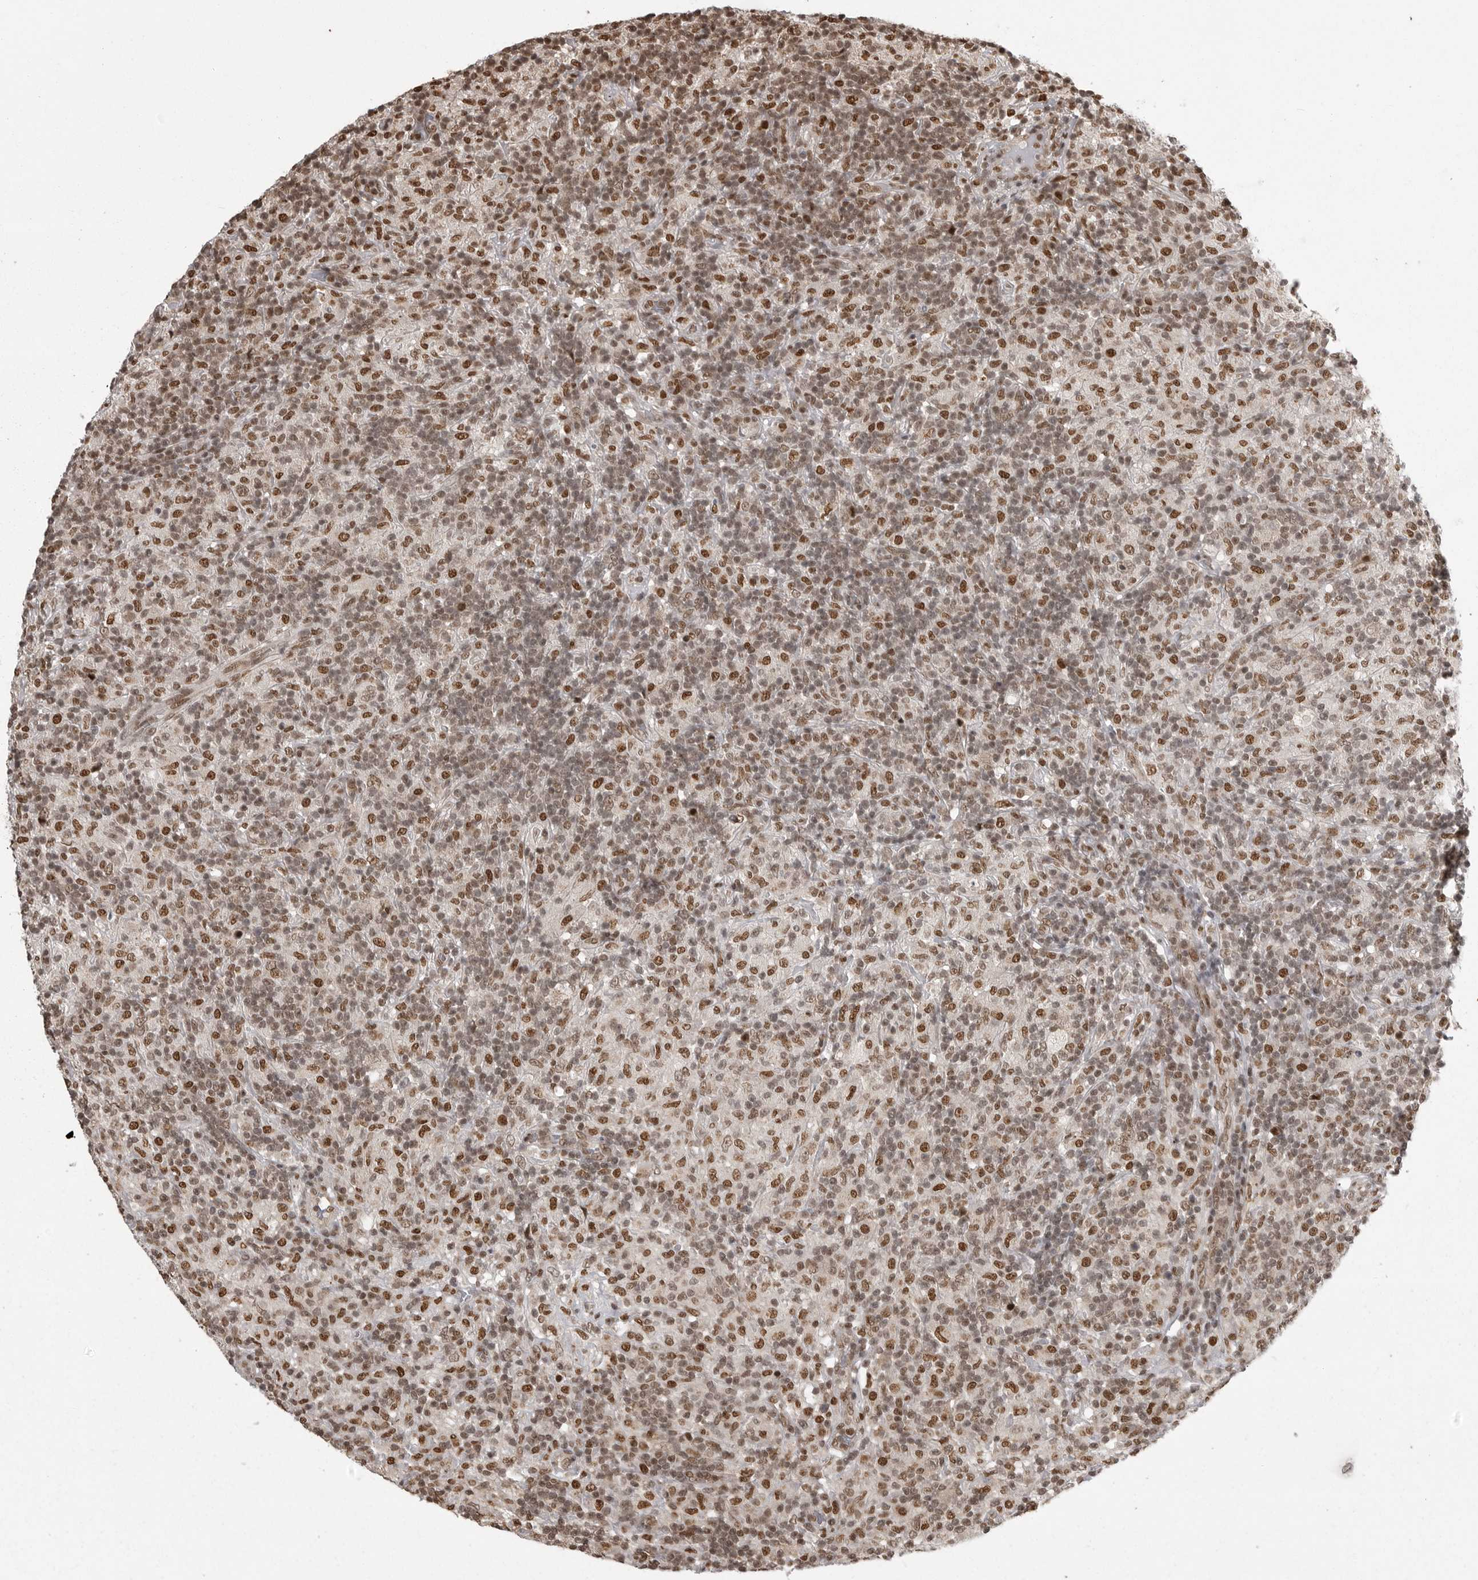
{"staining": {"intensity": "strong", "quantity": "25%-75%", "location": "nuclear"}, "tissue": "lymphoma", "cell_type": "Tumor cells", "image_type": "cancer", "snomed": [{"axis": "morphology", "description": "Hodgkin's disease, NOS"}, {"axis": "topography", "description": "Lymph node"}], "caption": "A high amount of strong nuclear positivity is identified in about 25%-75% of tumor cells in Hodgkin's disease tissue.", "gene": "YAF2", "patient": {"sex": "male", "age": 70}}